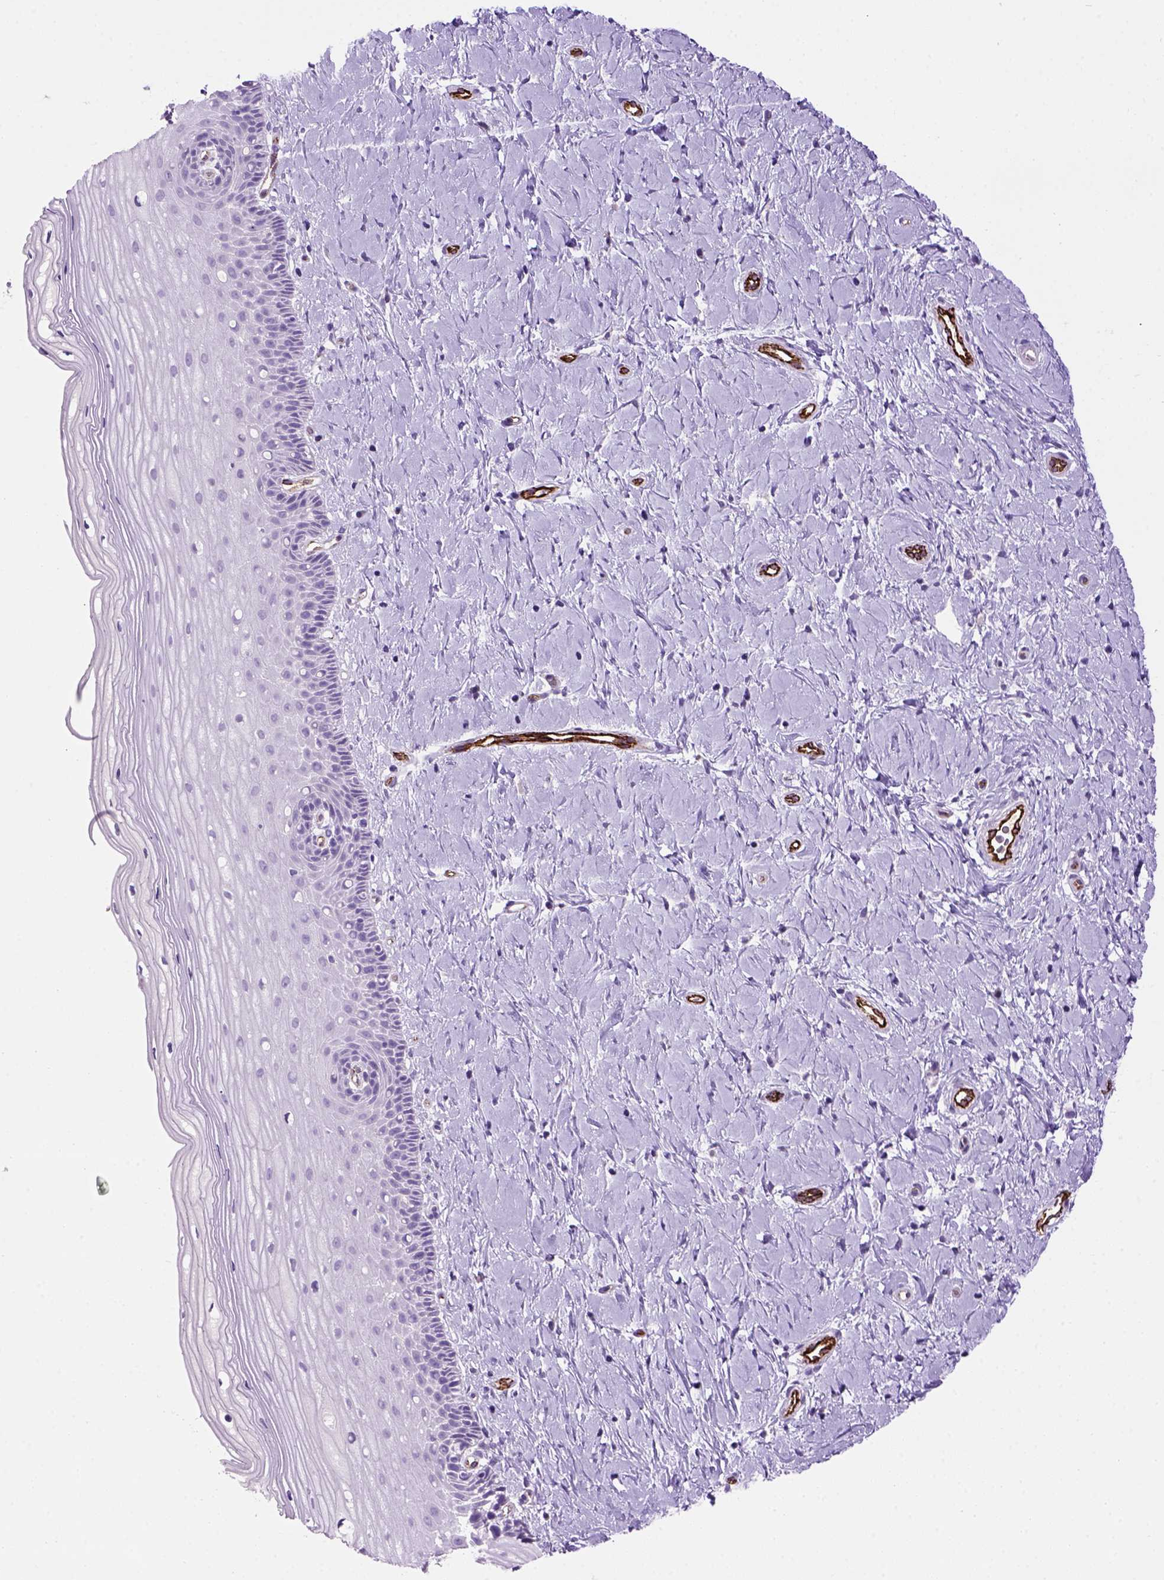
{"staining": {"intensity": "negative", "quantity": "none", "location": "none"}, "tissue": "cervix", "cell_type": "Glandular cells", "image_type": "normal", "snomed": [{"axis": "morphology", "description": "Normal tissue, NOS"}, {"axis": "topography", "description": "Cervix"}], "caption": "An immunohistochemistry (IHC) histopathology image of normal cervix is shown. There is no staining in glandular cells of cervix.", "gene": "VWF", "patient": {"sex": "female", "age": 37}}